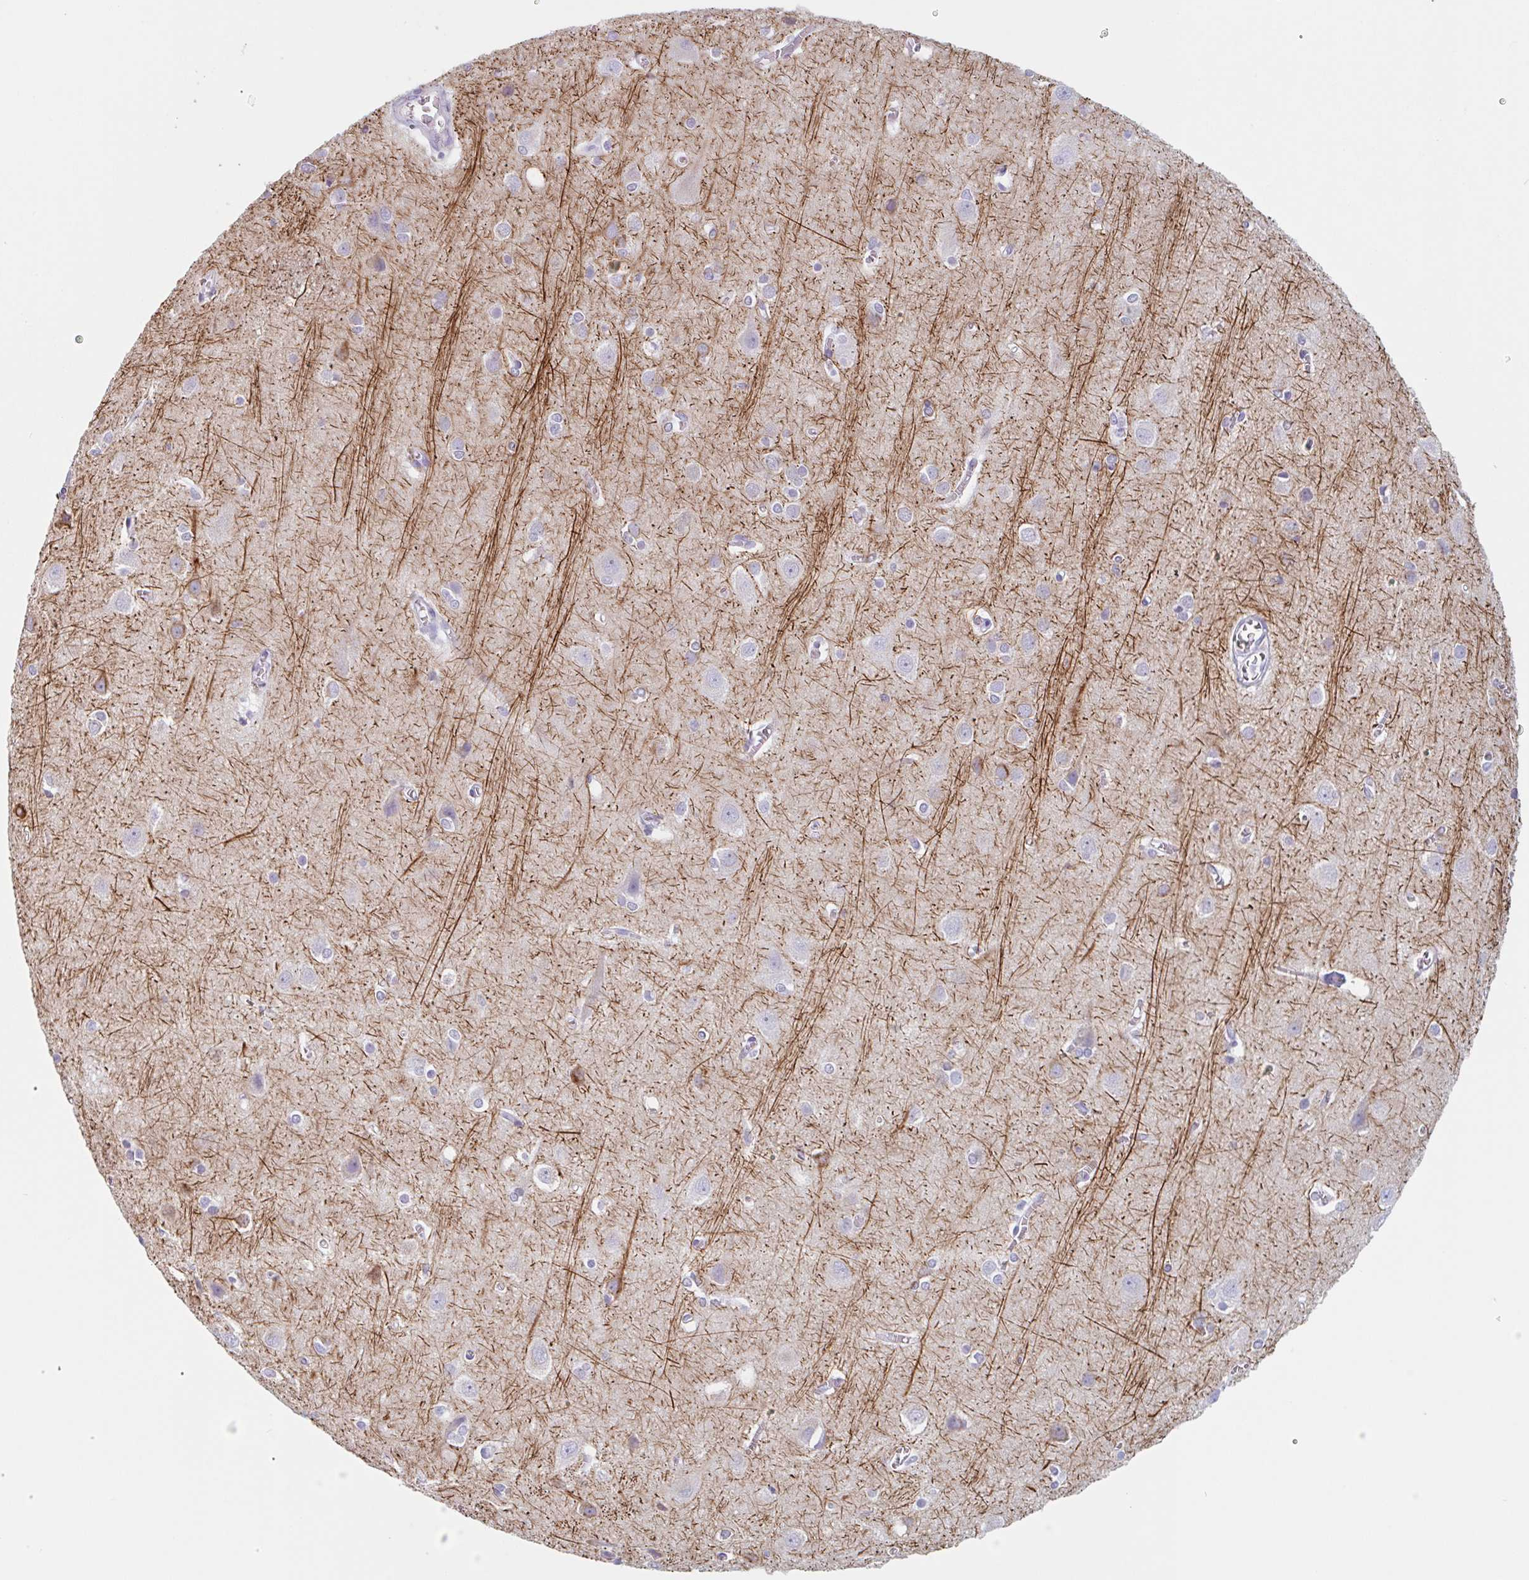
{"staining": {"intensity": "negative", "quantity": "none", "location": "none"}, "tissue": "cerebral cortex", "cell_type": "Endothelial cells", "image_type": "normal", "snomed": [{"axis": "morphology", "description": "Normal tissue, NOS"}, {"axis": "topography", "description": "Cerebral cortex"}], "caption": "DAB immunohistochemical staining of unremarkable human cerebral cortex displays no significant staining in endothelial cells.", "gene": "EMC4", "patient": {"sex": "male", "age": 37}}